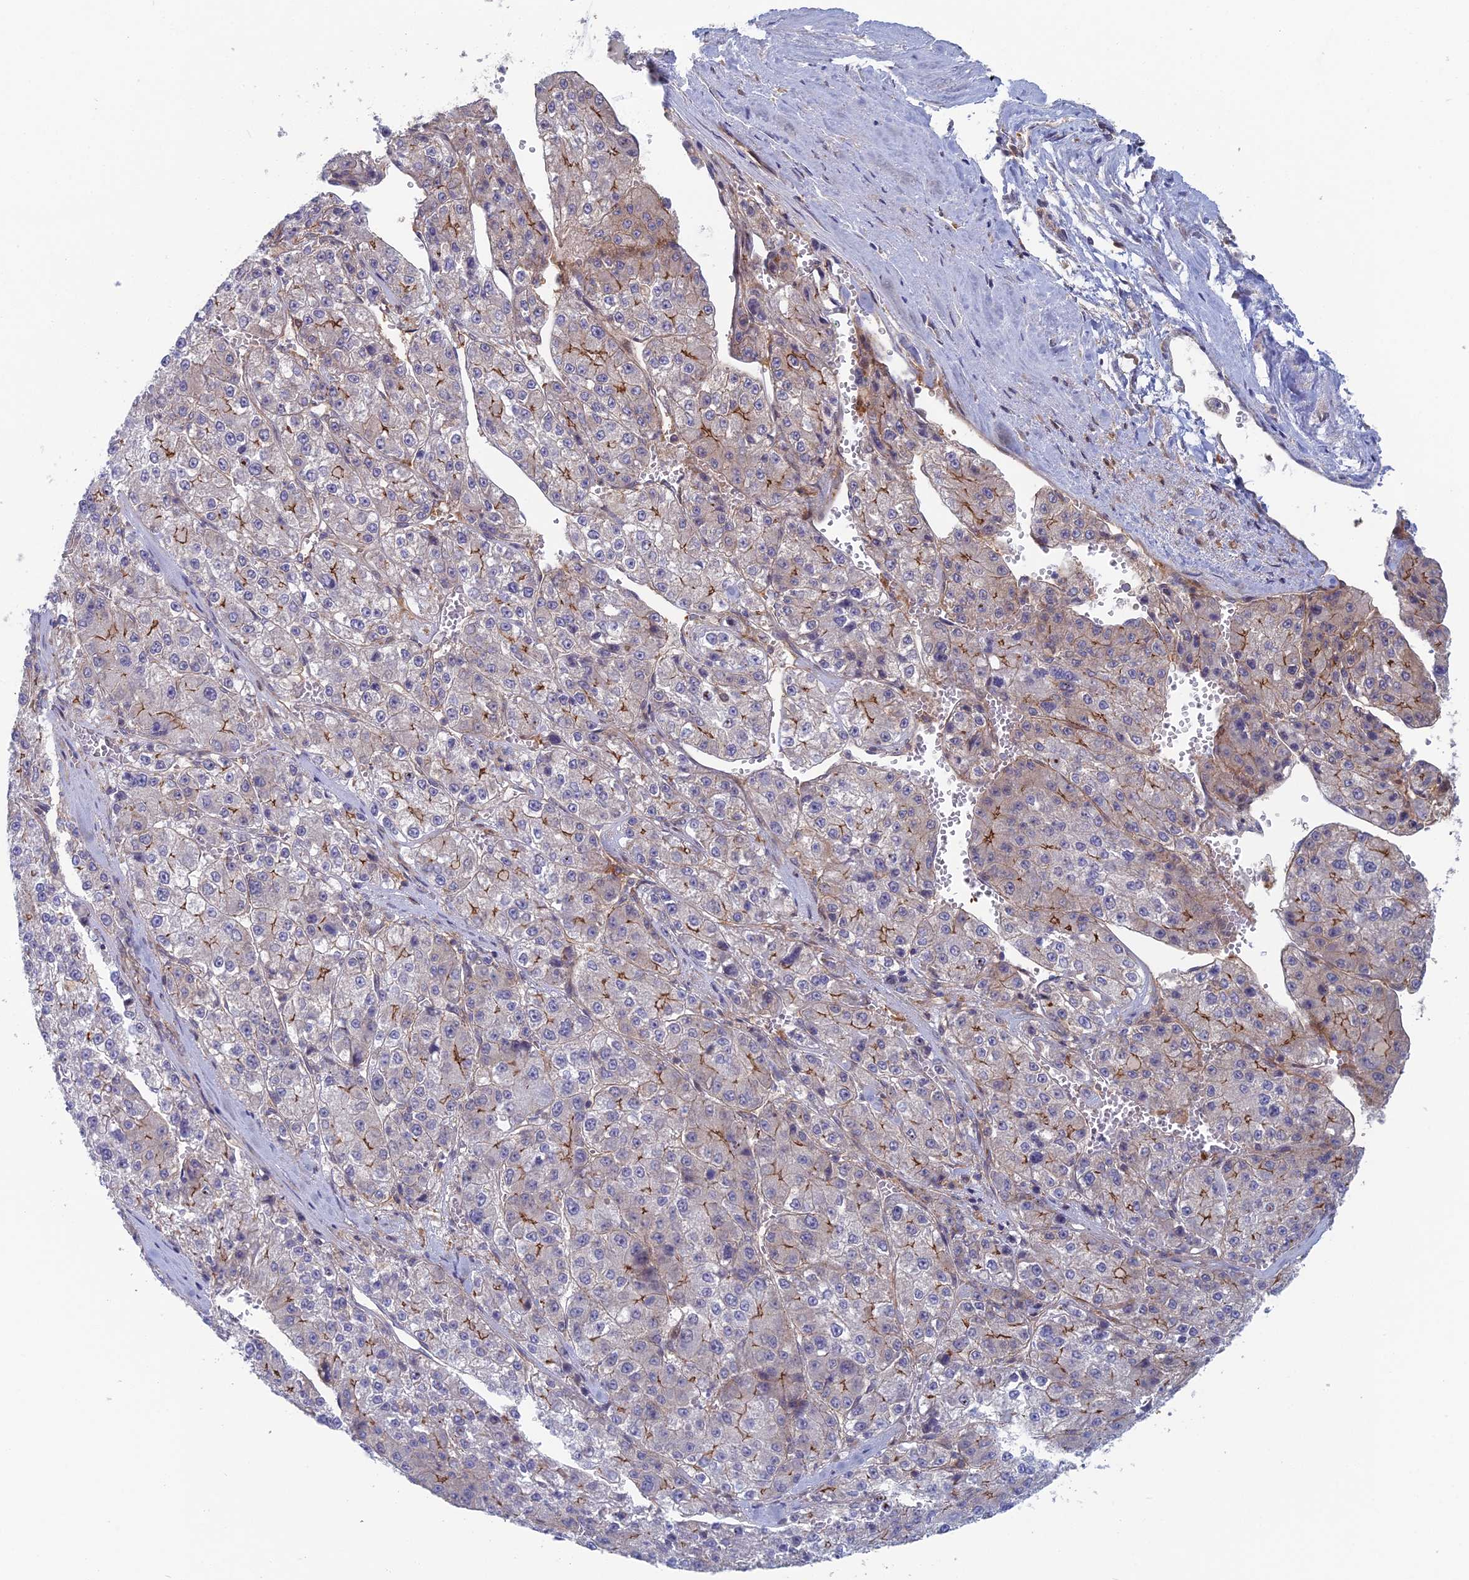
{"staining": {"intensity": "moderate", "quantity": "<25%", "location": "cytoplasmic/membranous"}, "tissue": "liver cancer", "cell_type": "Tumor cells", "image_type": "cancer", "snomed": [{"axis": "morphology", "description": "Carcinoma, Hepatocellular, NOS"}, {"axis": "topography", "description": "Liver"}], "caption": "This is an image of immunohistochemistry (IHC) staining of liver hepatocellular carcinoma, which shows moderate expression in the cytoplasmic/membranous of tumor cells.", "gene": "ABHD1", "patient": {"sex": "female", "age": 73}}